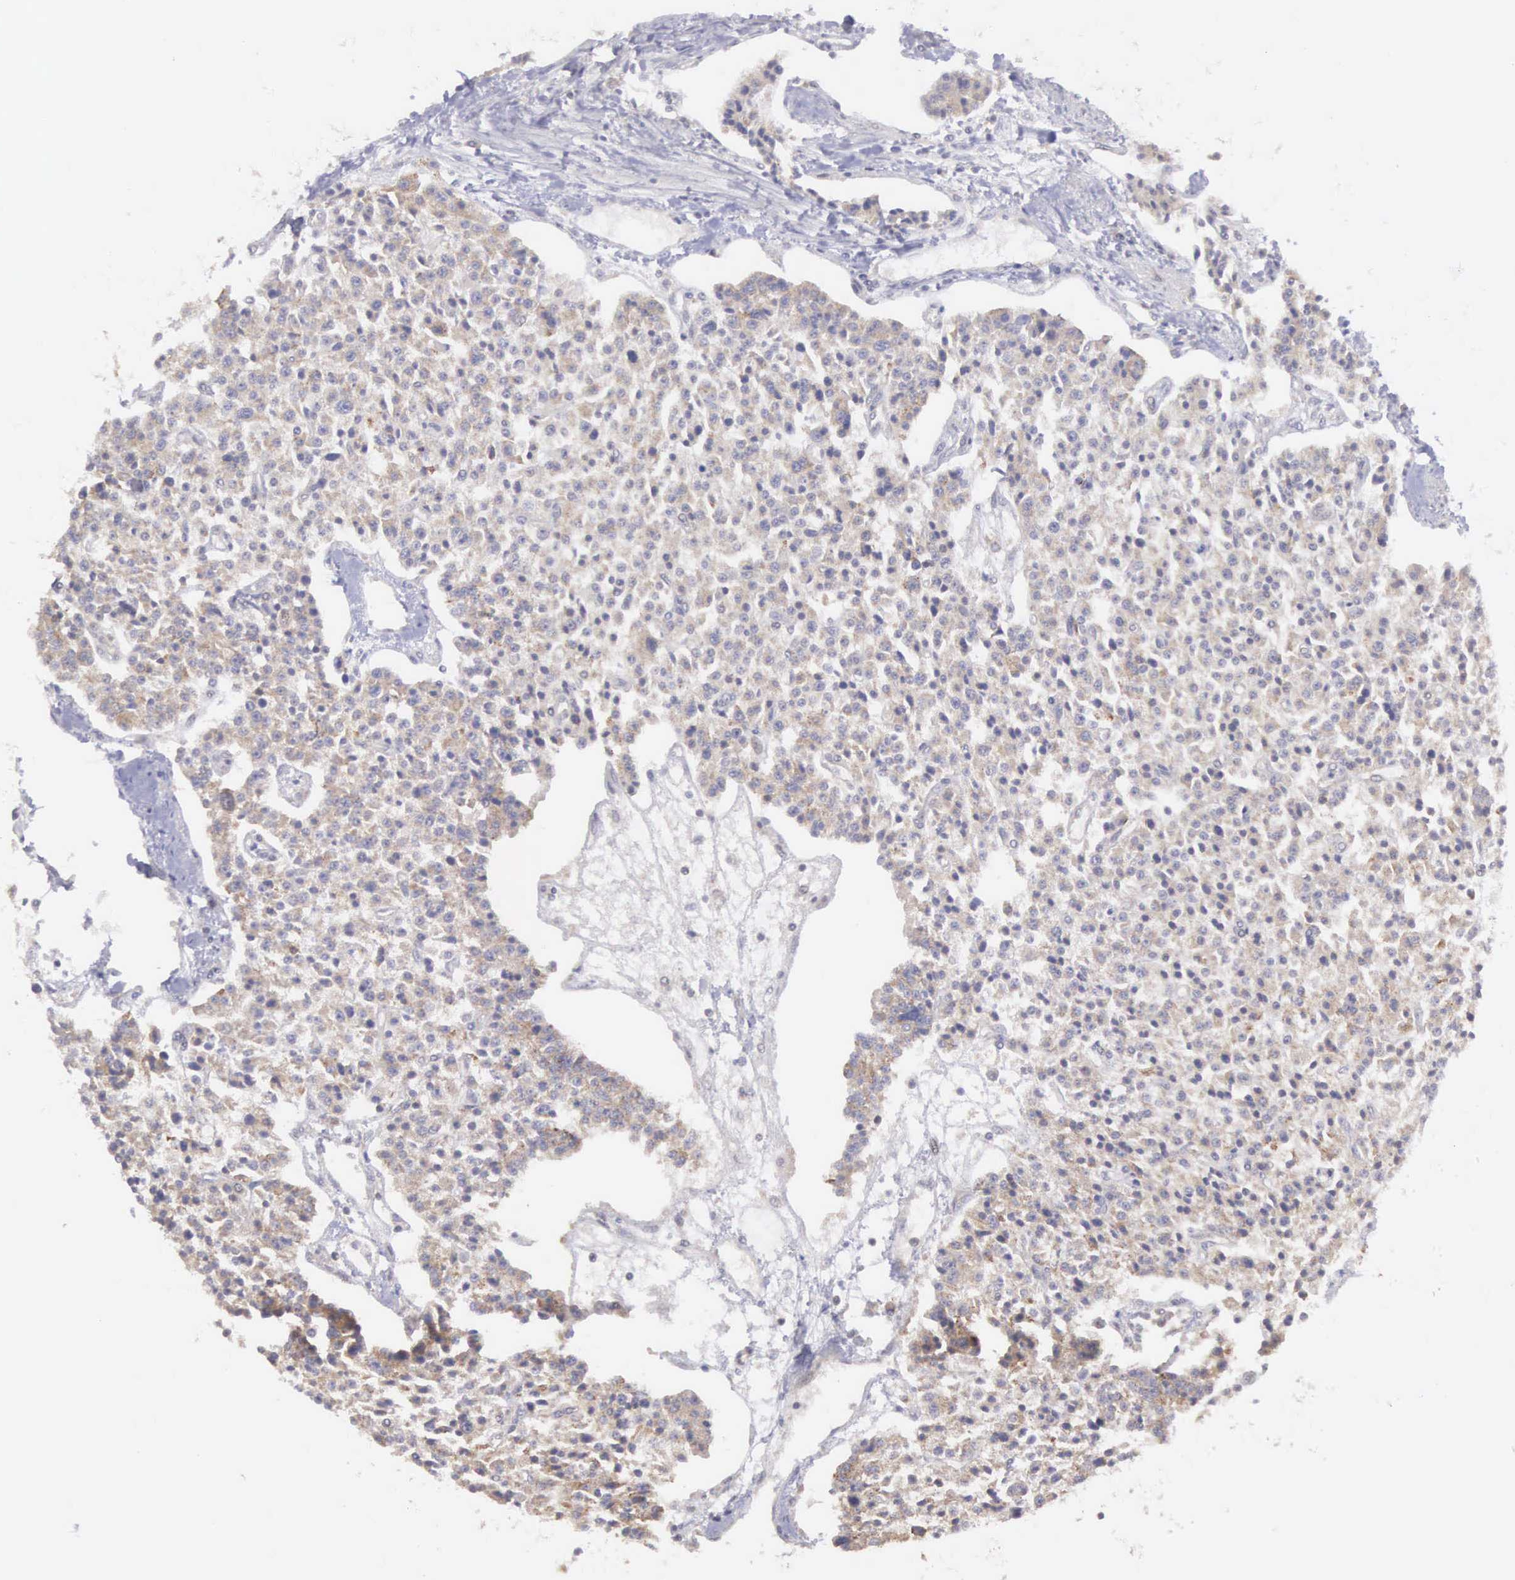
{"staining": {"intensity": "moderate", "quantity": ">75%", "location": "cytoplasmic/membranous"}, "tissue": "carcinoid", "cell_type": "Tumor cells", "image_type": "cancer", "snomed": [{"axis": "morphology", "description": "Carcinoid, malignant, NOS"}, {"axis": "topography", "description": "Stomach"}], "caption": "Human malignant carcinoid stained with a protein marker demonstrates moderate staining in tumor cells.", "gene": "DHRS1", "patient": {"sex": "female", "age": 76}}